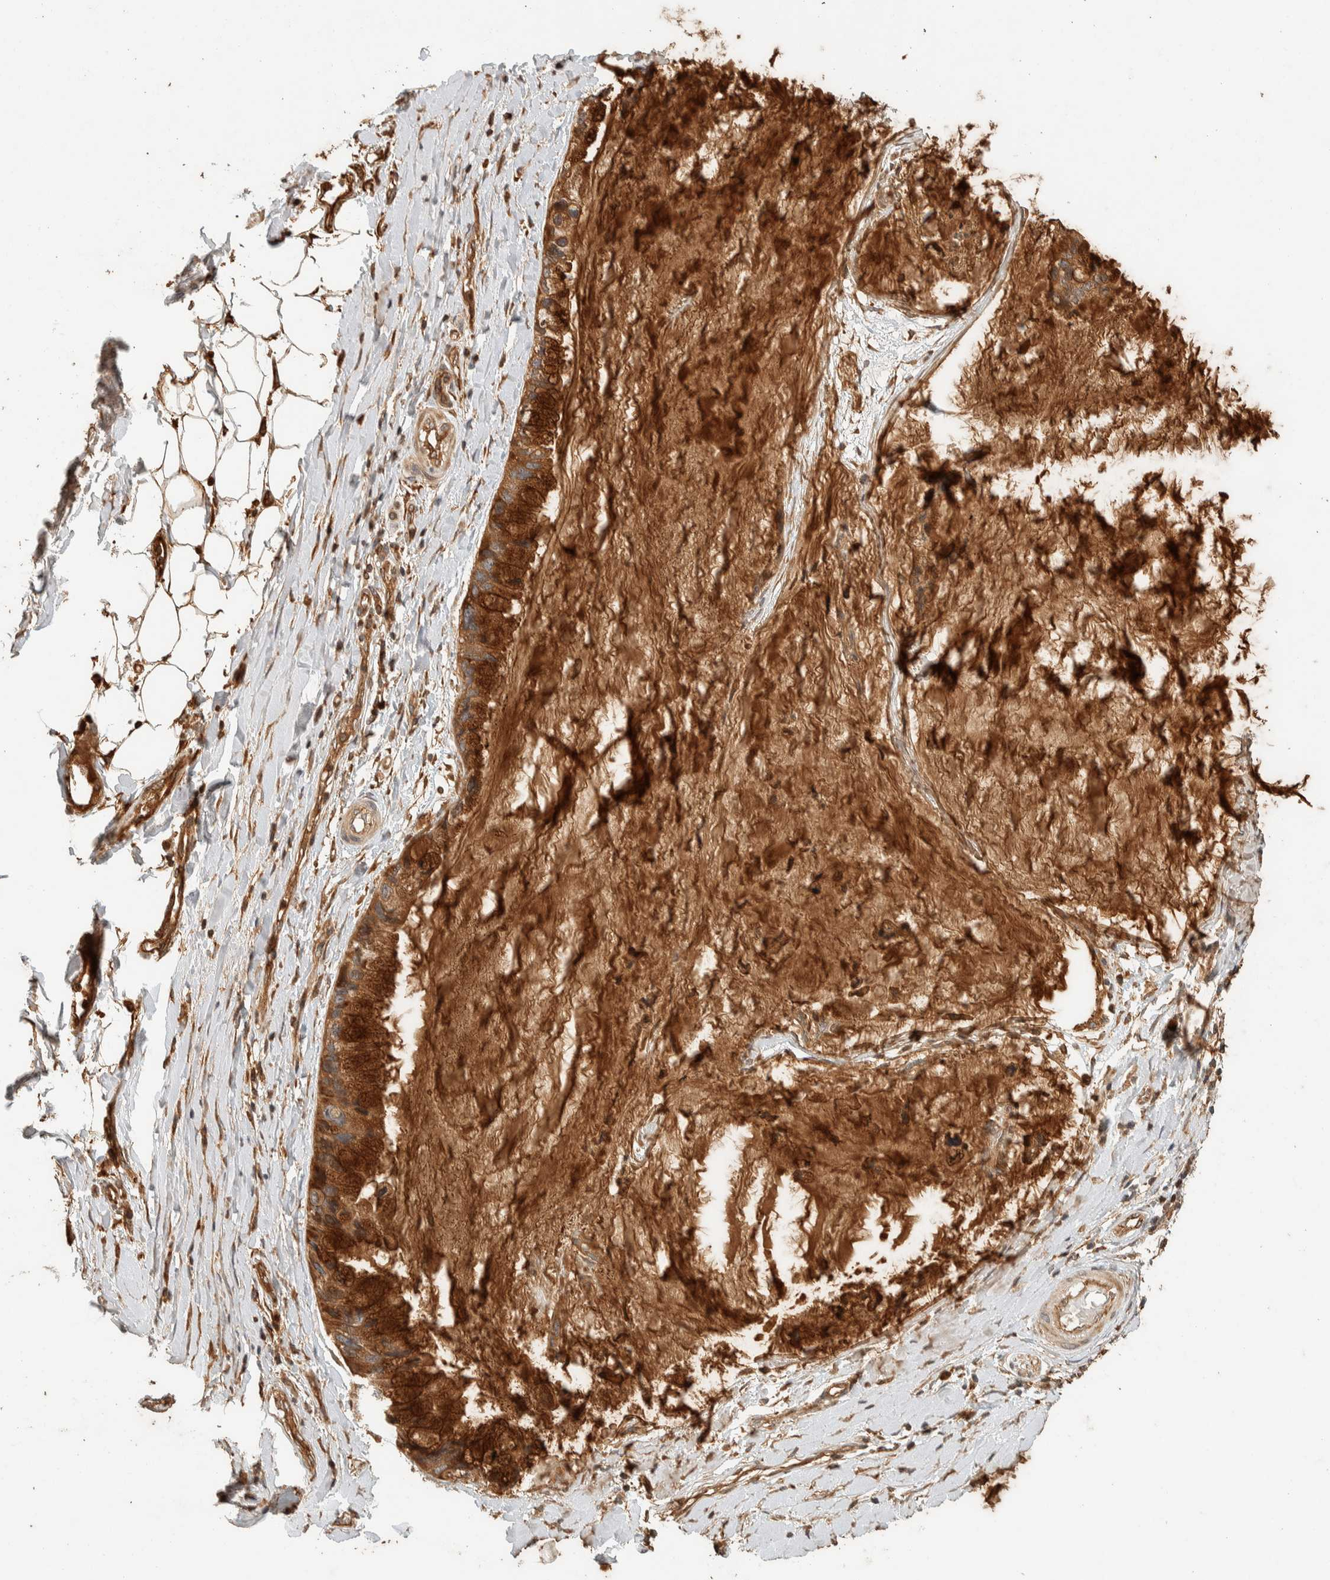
{"staining": {"intensity": "moderate", "quantity": ">75%", "location": "cytoplasmic/membranous"}, "tissue": "ovarian cancer", "cell_type": "Tumor cells", "image_type": "cancer", "snomed": [{"axis": "morphology", "description": "Cystadenocarcinoma, mucinous, NOS"}, {"axis": "topography", "description": "Ovary"}], "caption": "Tumor cells reveal moderate cytoplasmic/membranous staining in approximately >75% of cells in ovarian mucinous cystadenocarcinoma.", "gene": "EXOC7", "patient": {"sex": "female", "age": 39}}